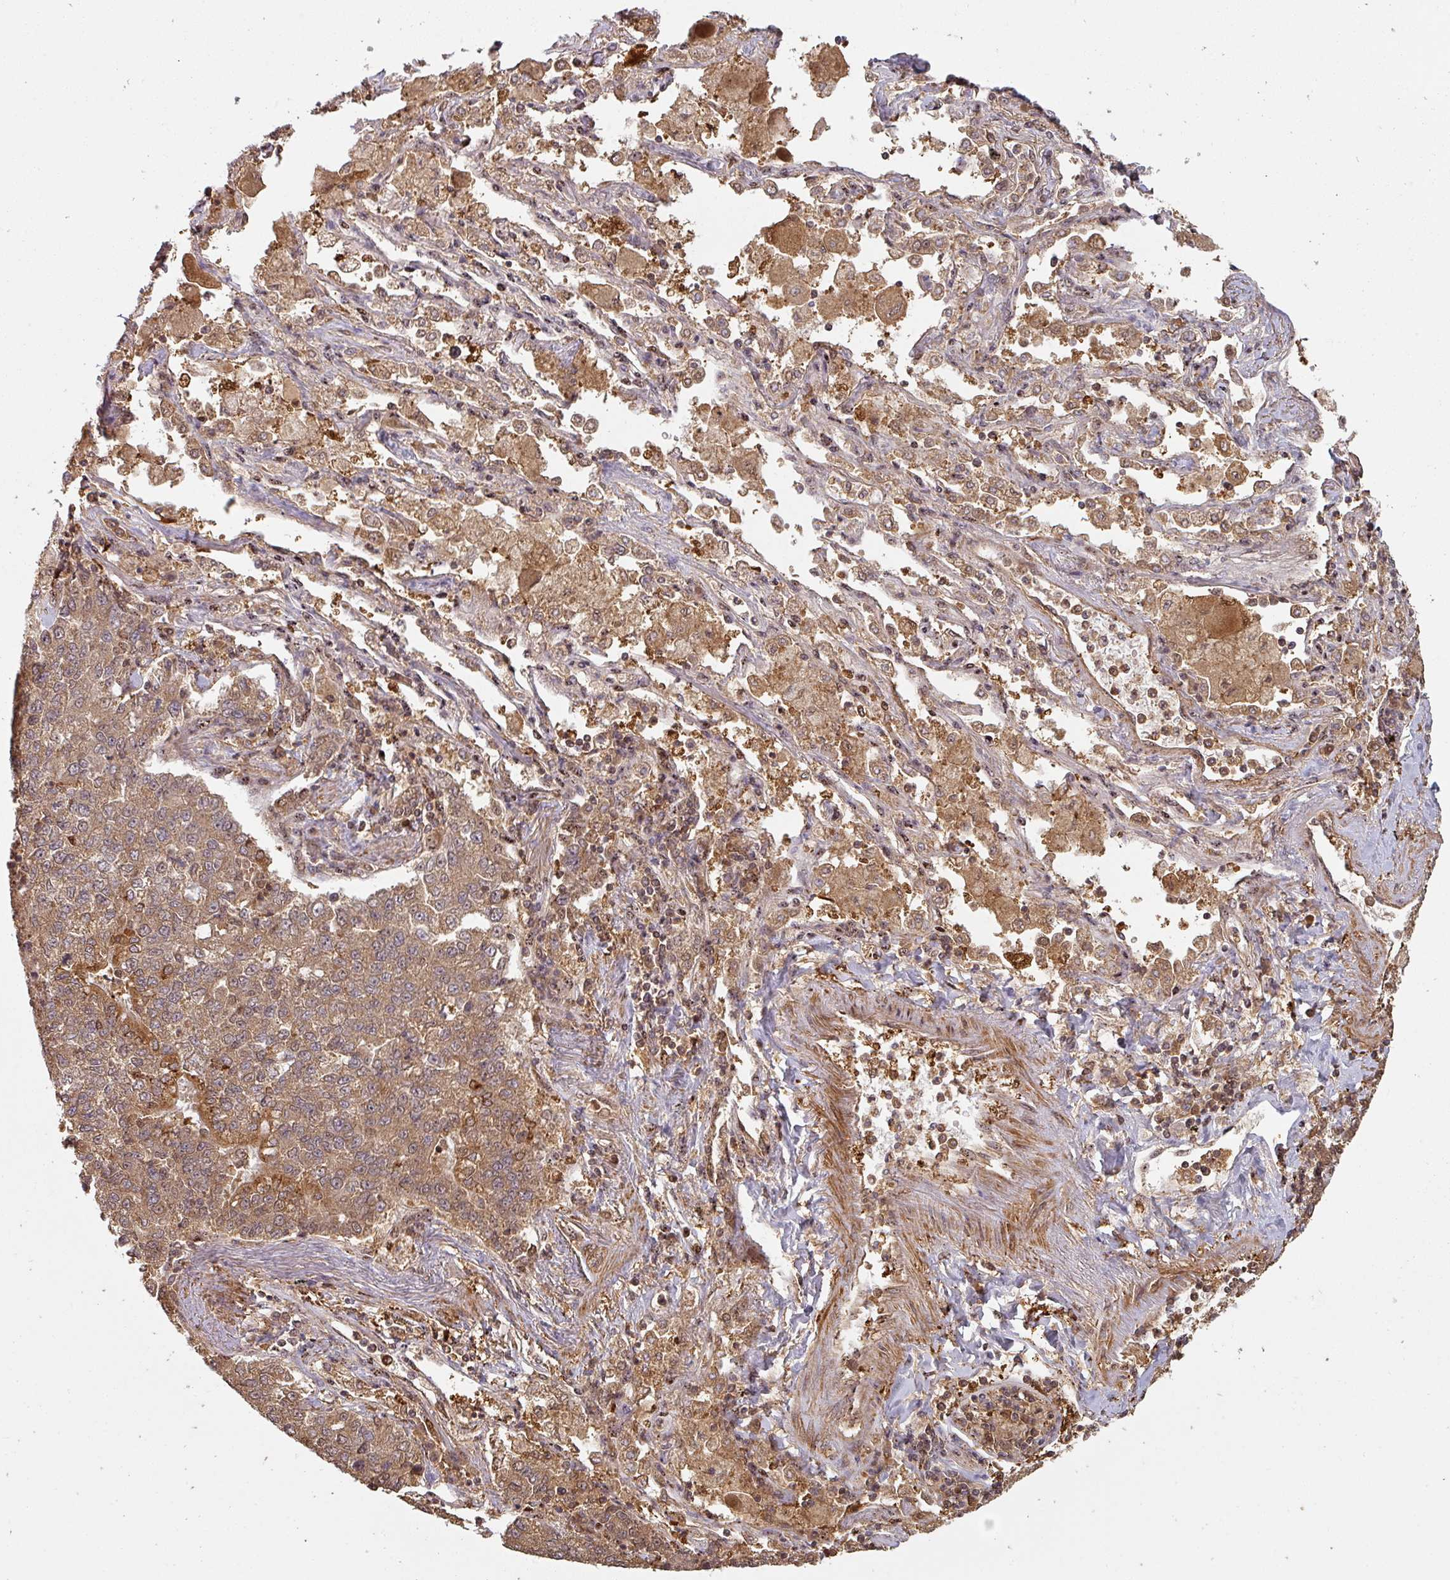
{"staining": {"intensity": "moderate", "quantity": ">75%", "location": "cytoplasmic/membranous,nuclear"}, "tissue": "lung cancer", "cell_type": "Tumor cells", "image_type": "cancer", "snomed": [{"axis": "morphology", "description": "Adenocarcinoma, NOS"}, {"axis": "topography", "description": "Lung"}], "caption": "This micrograph reveals immunohistochemistry (IHC) staining of lung cancer, with medium moderate cytoplasmic/membranous and nuclear expression in approximately >75% of tumor cells.", "gene": "ZNF322", "patient": {"sex": "male", "age": 49}}